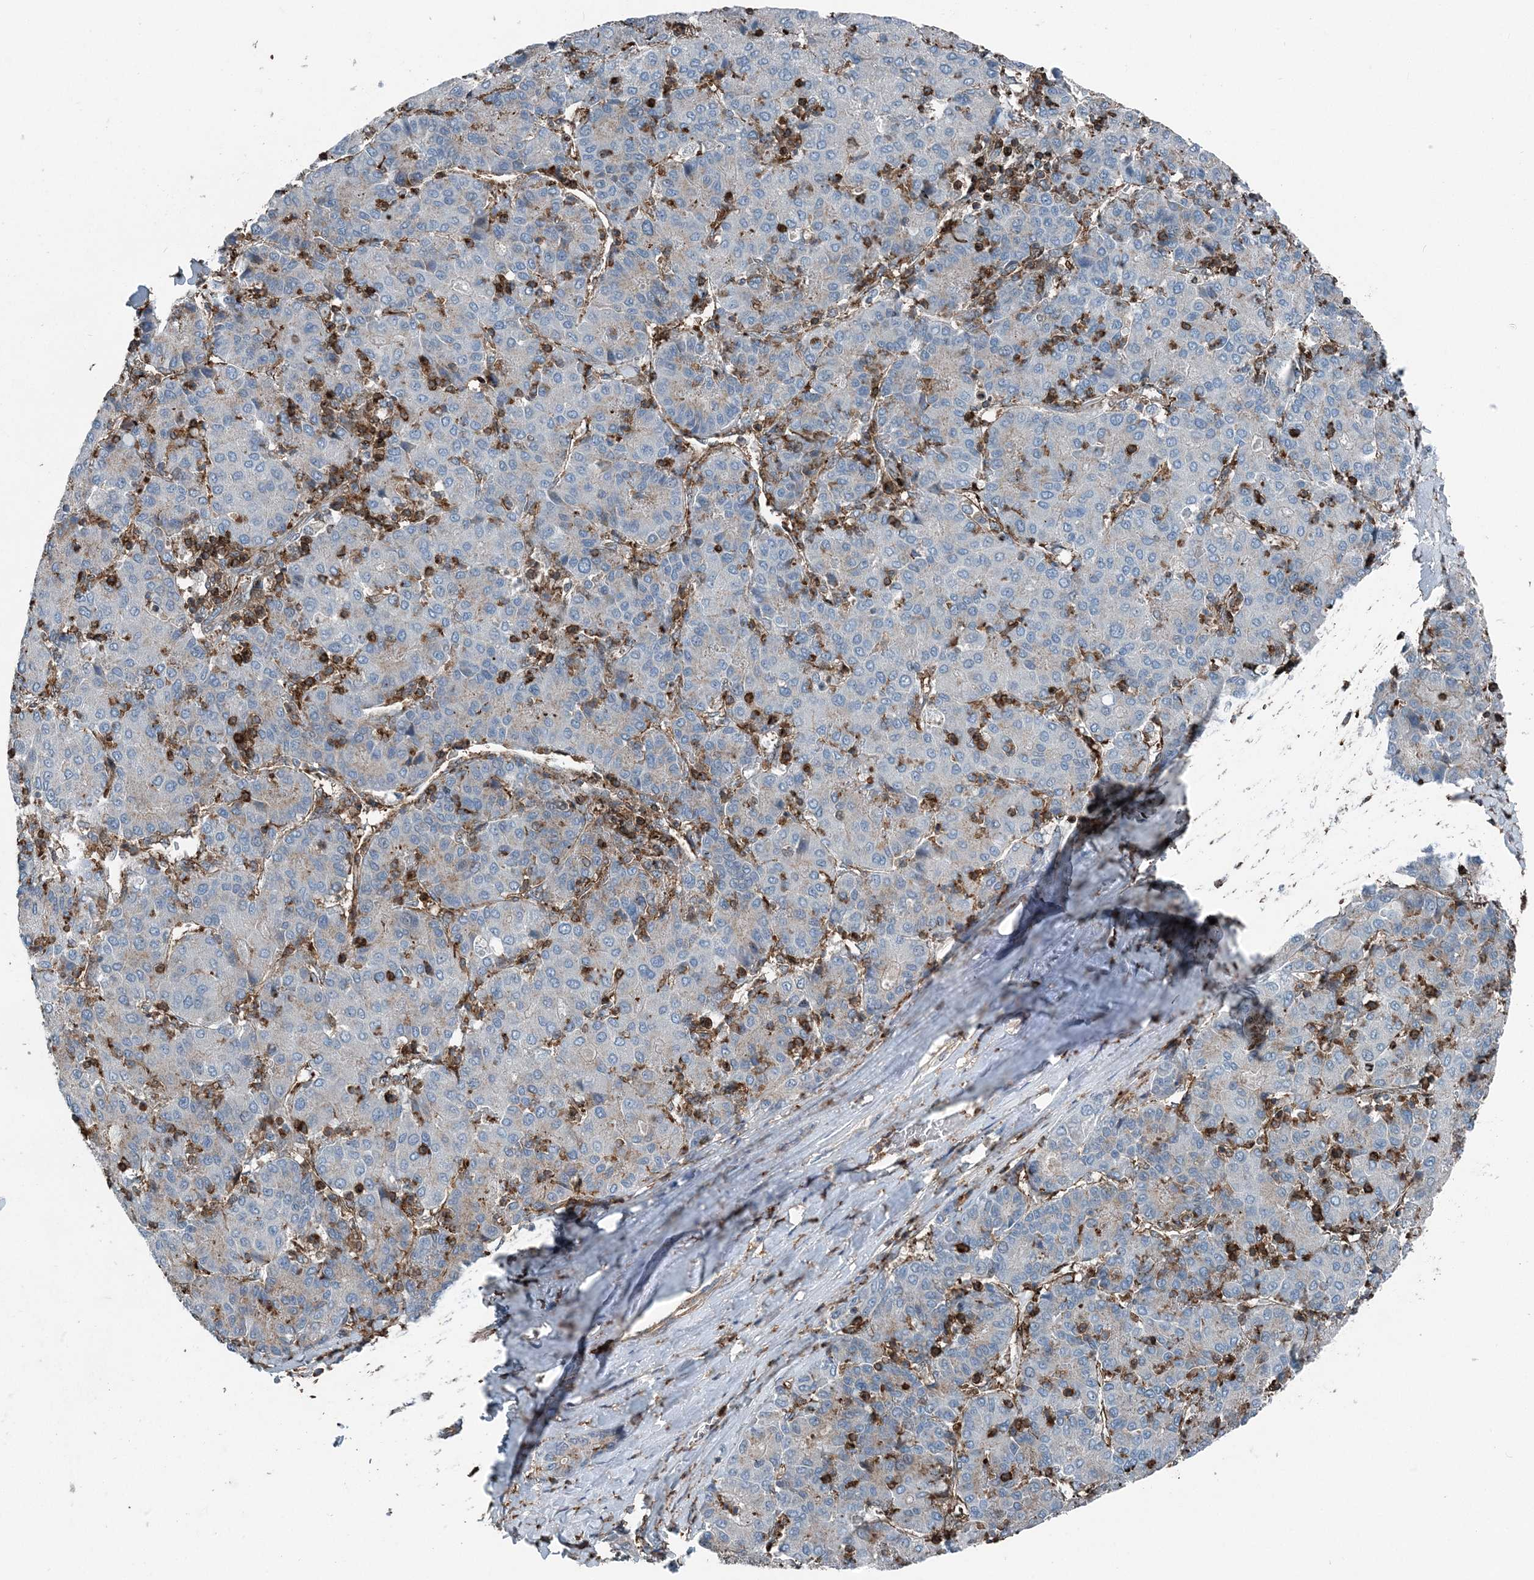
{"staining": {"intensity": "negative", "quantity": "none", "location": "none"}, "tissue": "liver cancer", "cell_type": "Tumor cells", "image_type": "cancer", "snomed": [{"axis": "morphology", "description": "Carcinoma, Hepatocellular, NOS"}, {"axis": "topography", "description": "Liver"}], "caption": "Tumor cells show no significant protein staining in liver hepatocellular carcinoma.", "gene": "CFL1", "patient": {"sex": "male", "age": 65}}